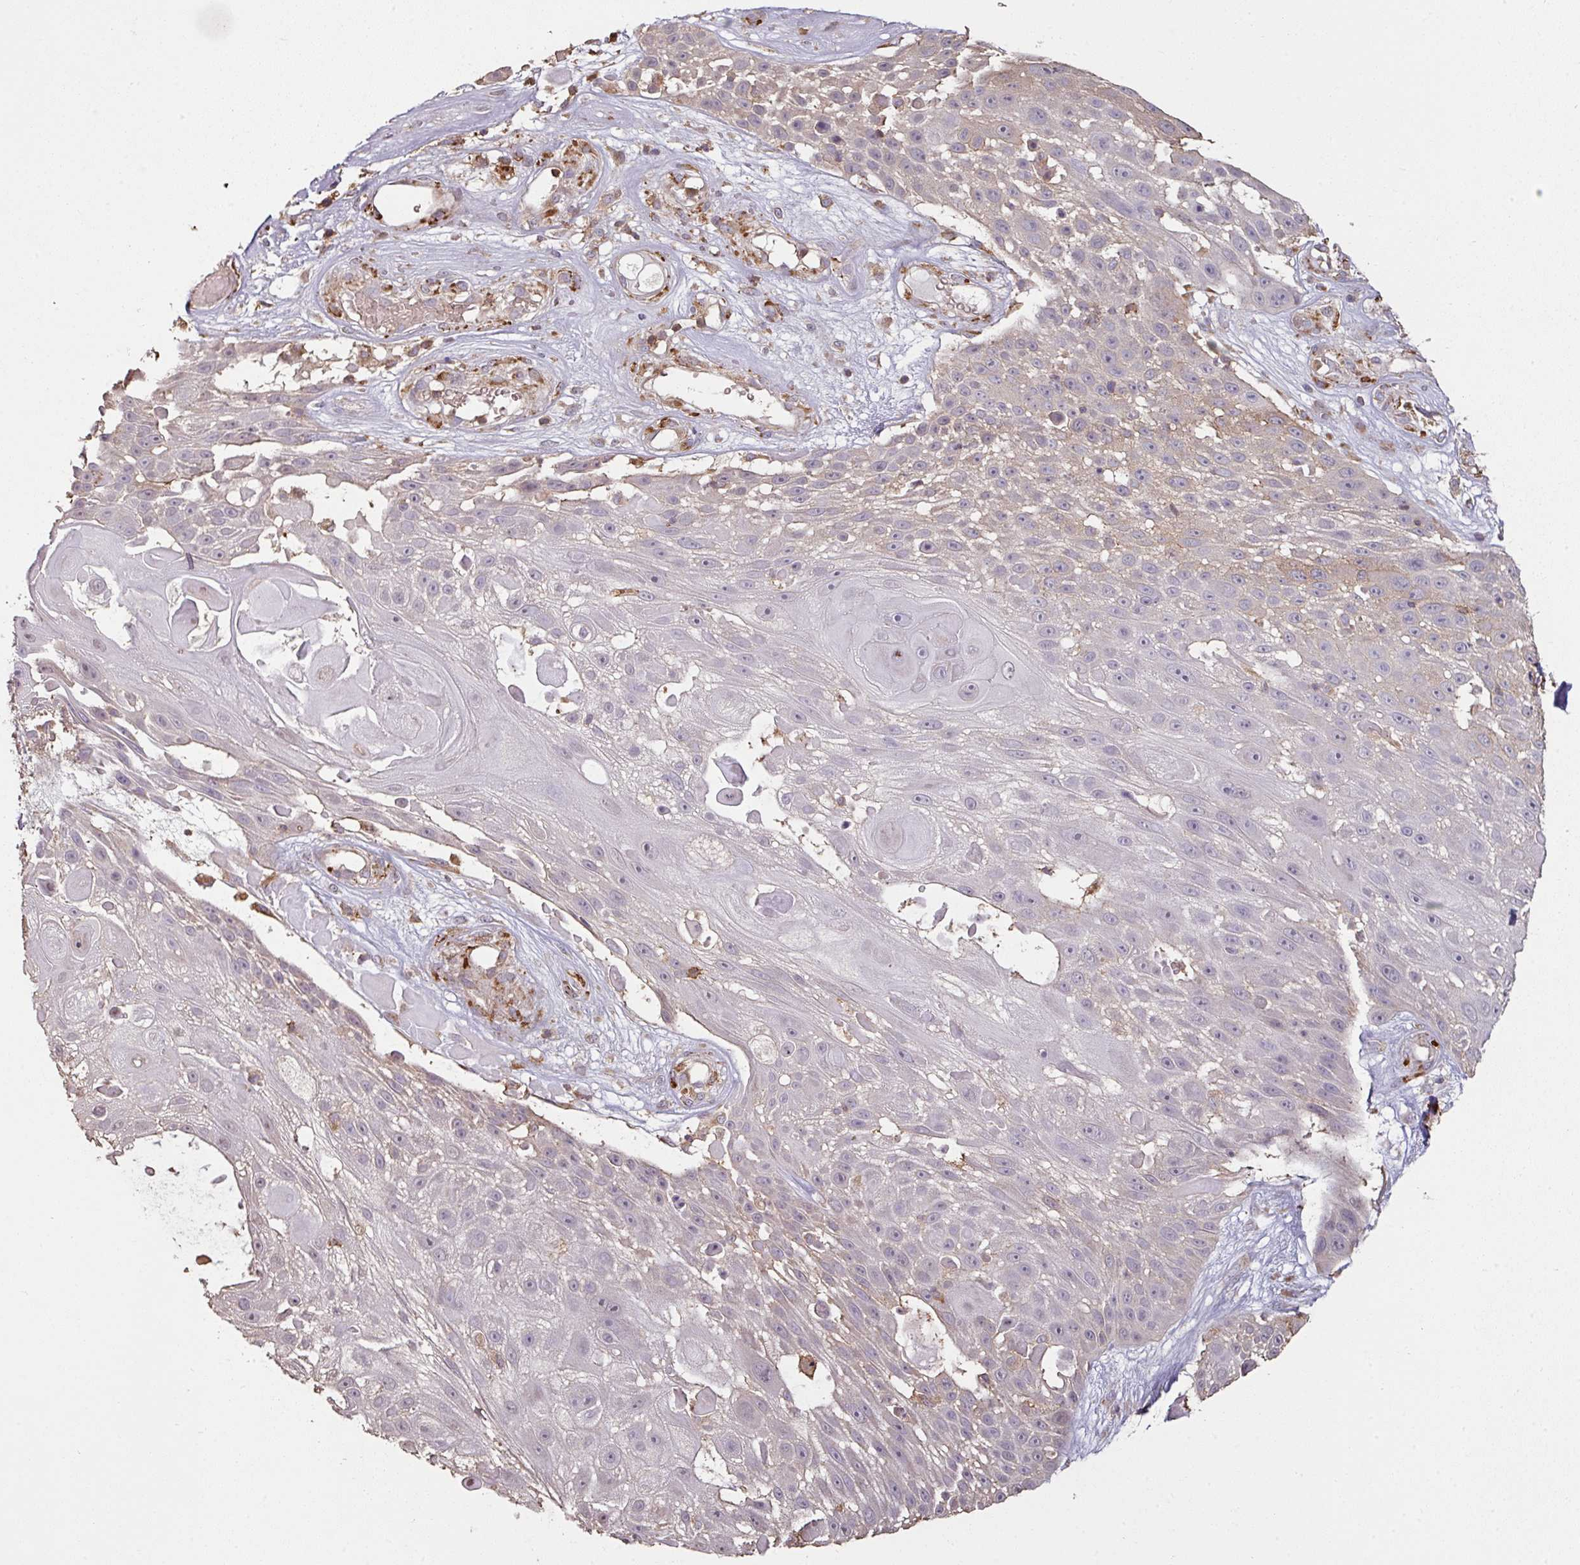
{"staining": {"intensity": "negative", "quantity": "none", "location": "none"}, "tissue": "skin cancer", "cell_type": "Tumor cells", "image_type": "cancer", "snomed": [{"axis": "morphology", "description": "Squamous cell carcinoma, NOS"}, {"axis": "topography", "description": "Skin"}], "caption": "This is an immunohistochemistry (IHC) histopathology image of squamous cell carcinoma (skin). There is no positivity in tumor cells.", "gene": "OLFML2B", "patient": {"sex": "female", "age": 86}}